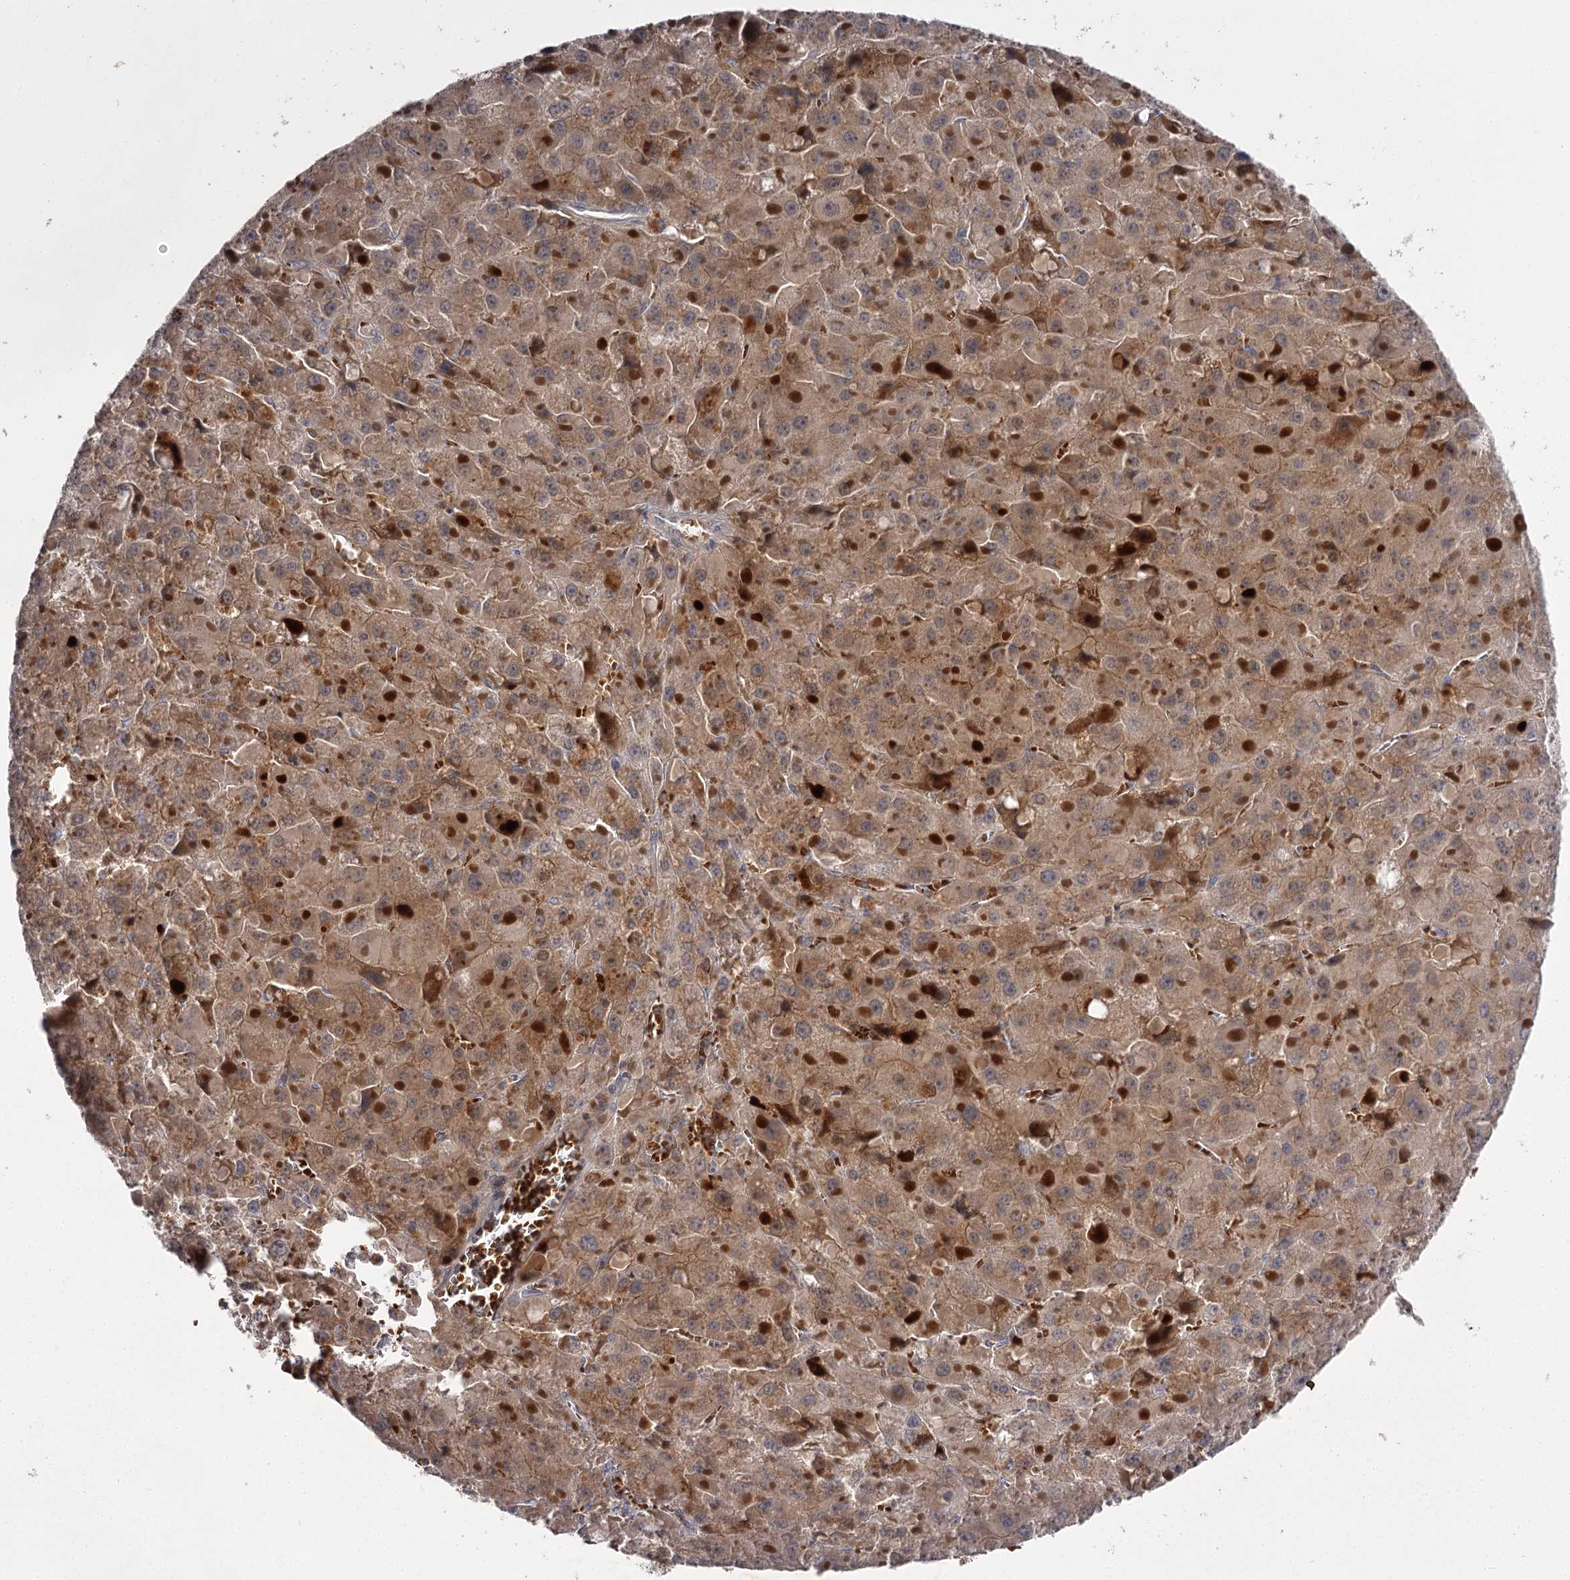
{"staining": {"intensity": "moderate", "quantity": ">75%", "location": "cytoplasmic/membranous"}, "tissue": "liver cancer", "cell_type": "Tumor cells", "image_type": "cancer", "snomed": [{"axis": "morphology", "description": "Carcinoma, Hepatocellular, NOS"}, {"axis": "topography", "description": "Liver"}], "caption": "Immunohistochemistry (IHC) staining of liver cancer, which displays medium levels of moderate cytoplasmic/membranous expression in approximately >75% of tumor cells indicating moderate cytoplasmic/membranous protein expression. The staining was performed using DAB (brown) for protein detection and nuclei were counterstained in hematoxylin (blue).", "gene": "RASSF6", "patient": {"sex": "female", "age": 73}}